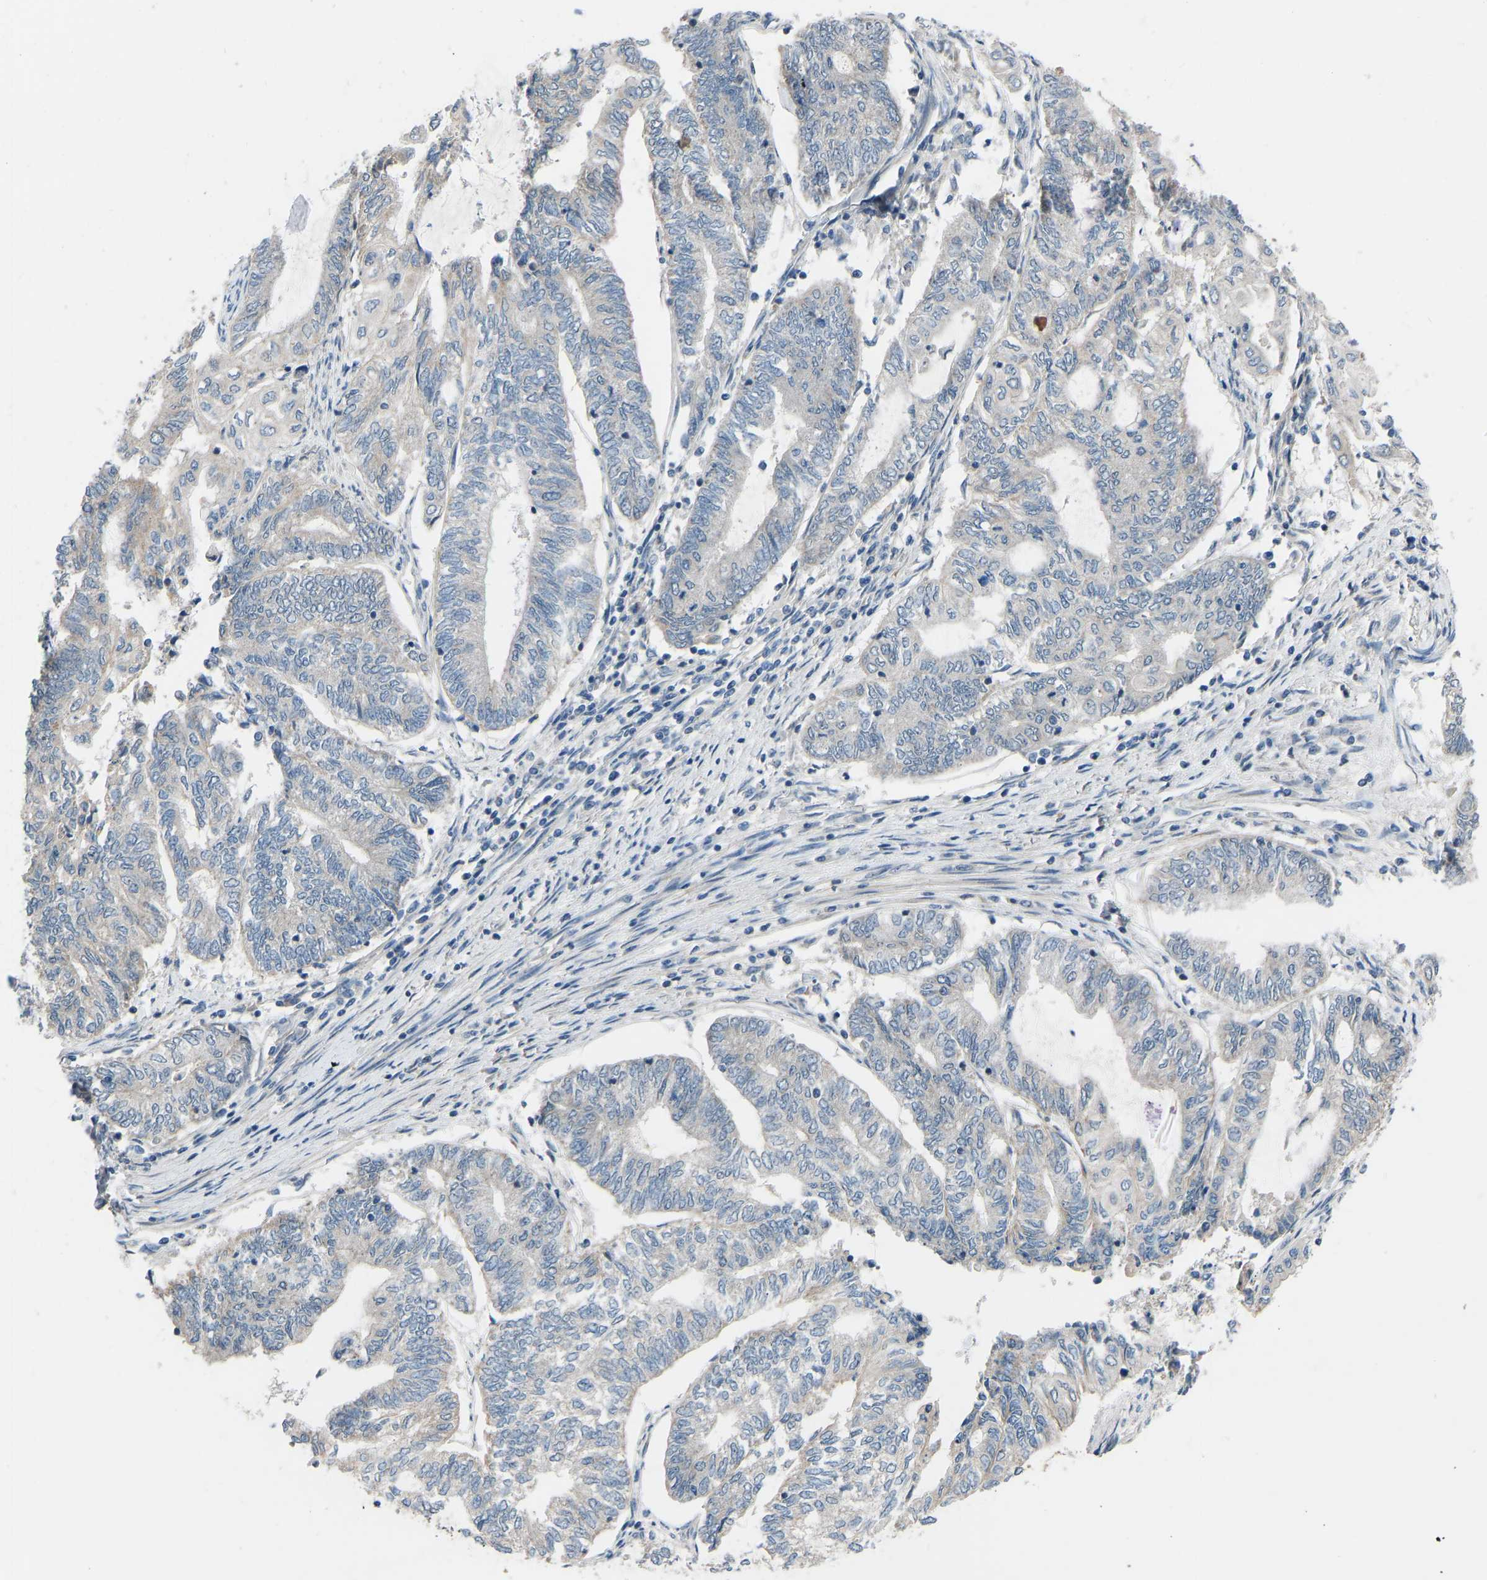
{"staining": {"intensity": "negative", "quantity": "none", "location": "none"}, "tissue": "endometrial cancer", "cell_type": "Tumor cells", "image_type": "cancer", "snomed": [{"axis": "morphology", "description": "Adenocarcinoma, NOS"}, {"axis": "topography", "description": "Uterus"}, {"axis": "topography", "description": "Endometrium"}], "caption": "Histopathology image shows no protein staining in tumor cells of endometrial cancer tissue.", "gene": "CDK2AP1", "patient": {"sex": "female", "age": 70}}